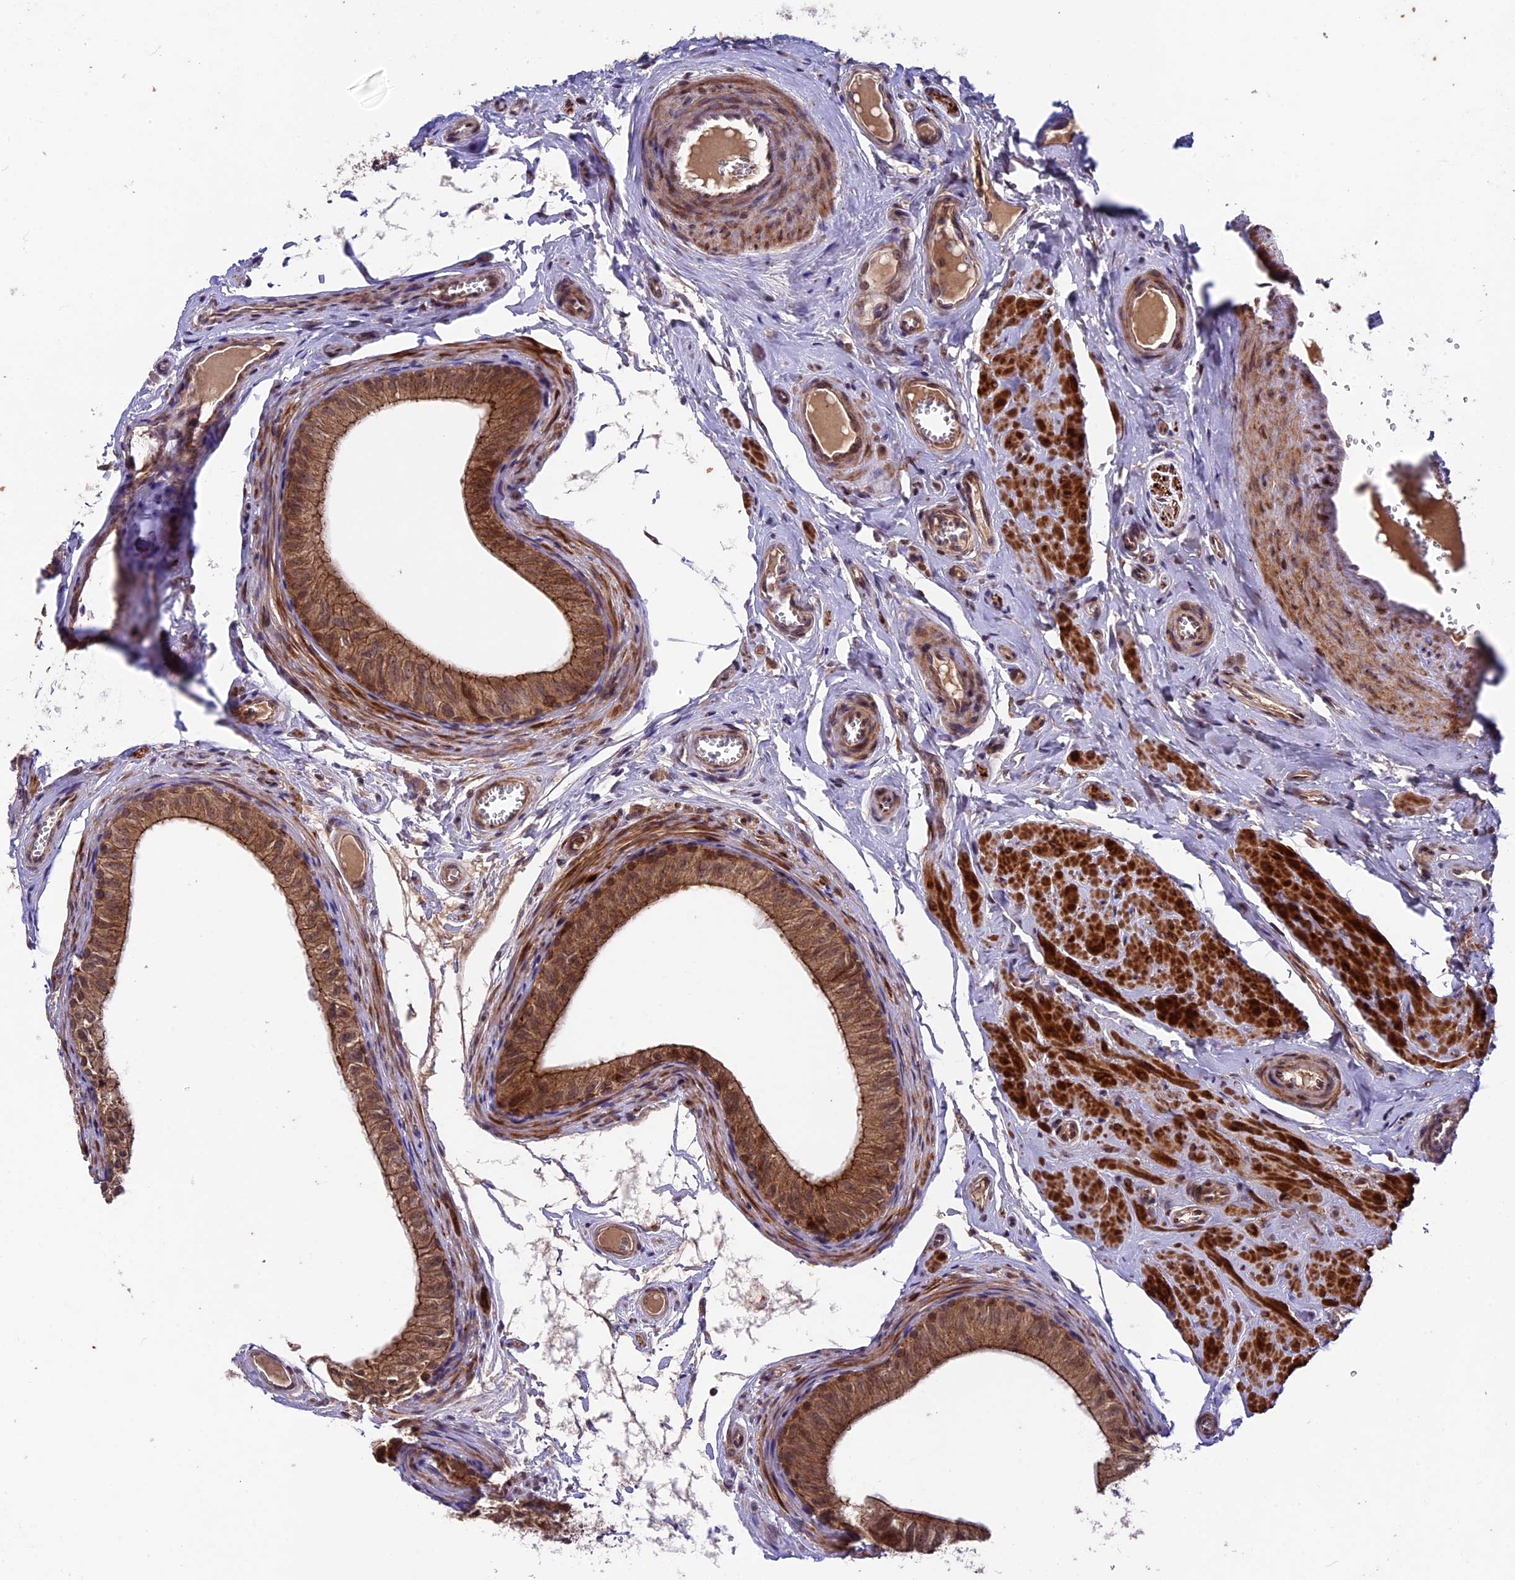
{"staining": {"intensity": "moderate", "quantity": ">75%", "location": "cytoplasmic/membranous,nuclear"}, "tissue": "epididymis", "cell_type": "Glandular cells", "image_type": "normal", "snomed": [{"axis": "morphology", "description": "Normal tissue, NOS"}, {"axis": "topography", "description": "Epididymis"}], "caption": "This histopathology image displays immunohistochemistry staining of normal epididymis, with medium moderate cytoplasmic/membranous,nuclear expression in about >75% of glandular cells.", "gene": "SIPA1L3", "patient": {"sex": "male", "age": 42}}